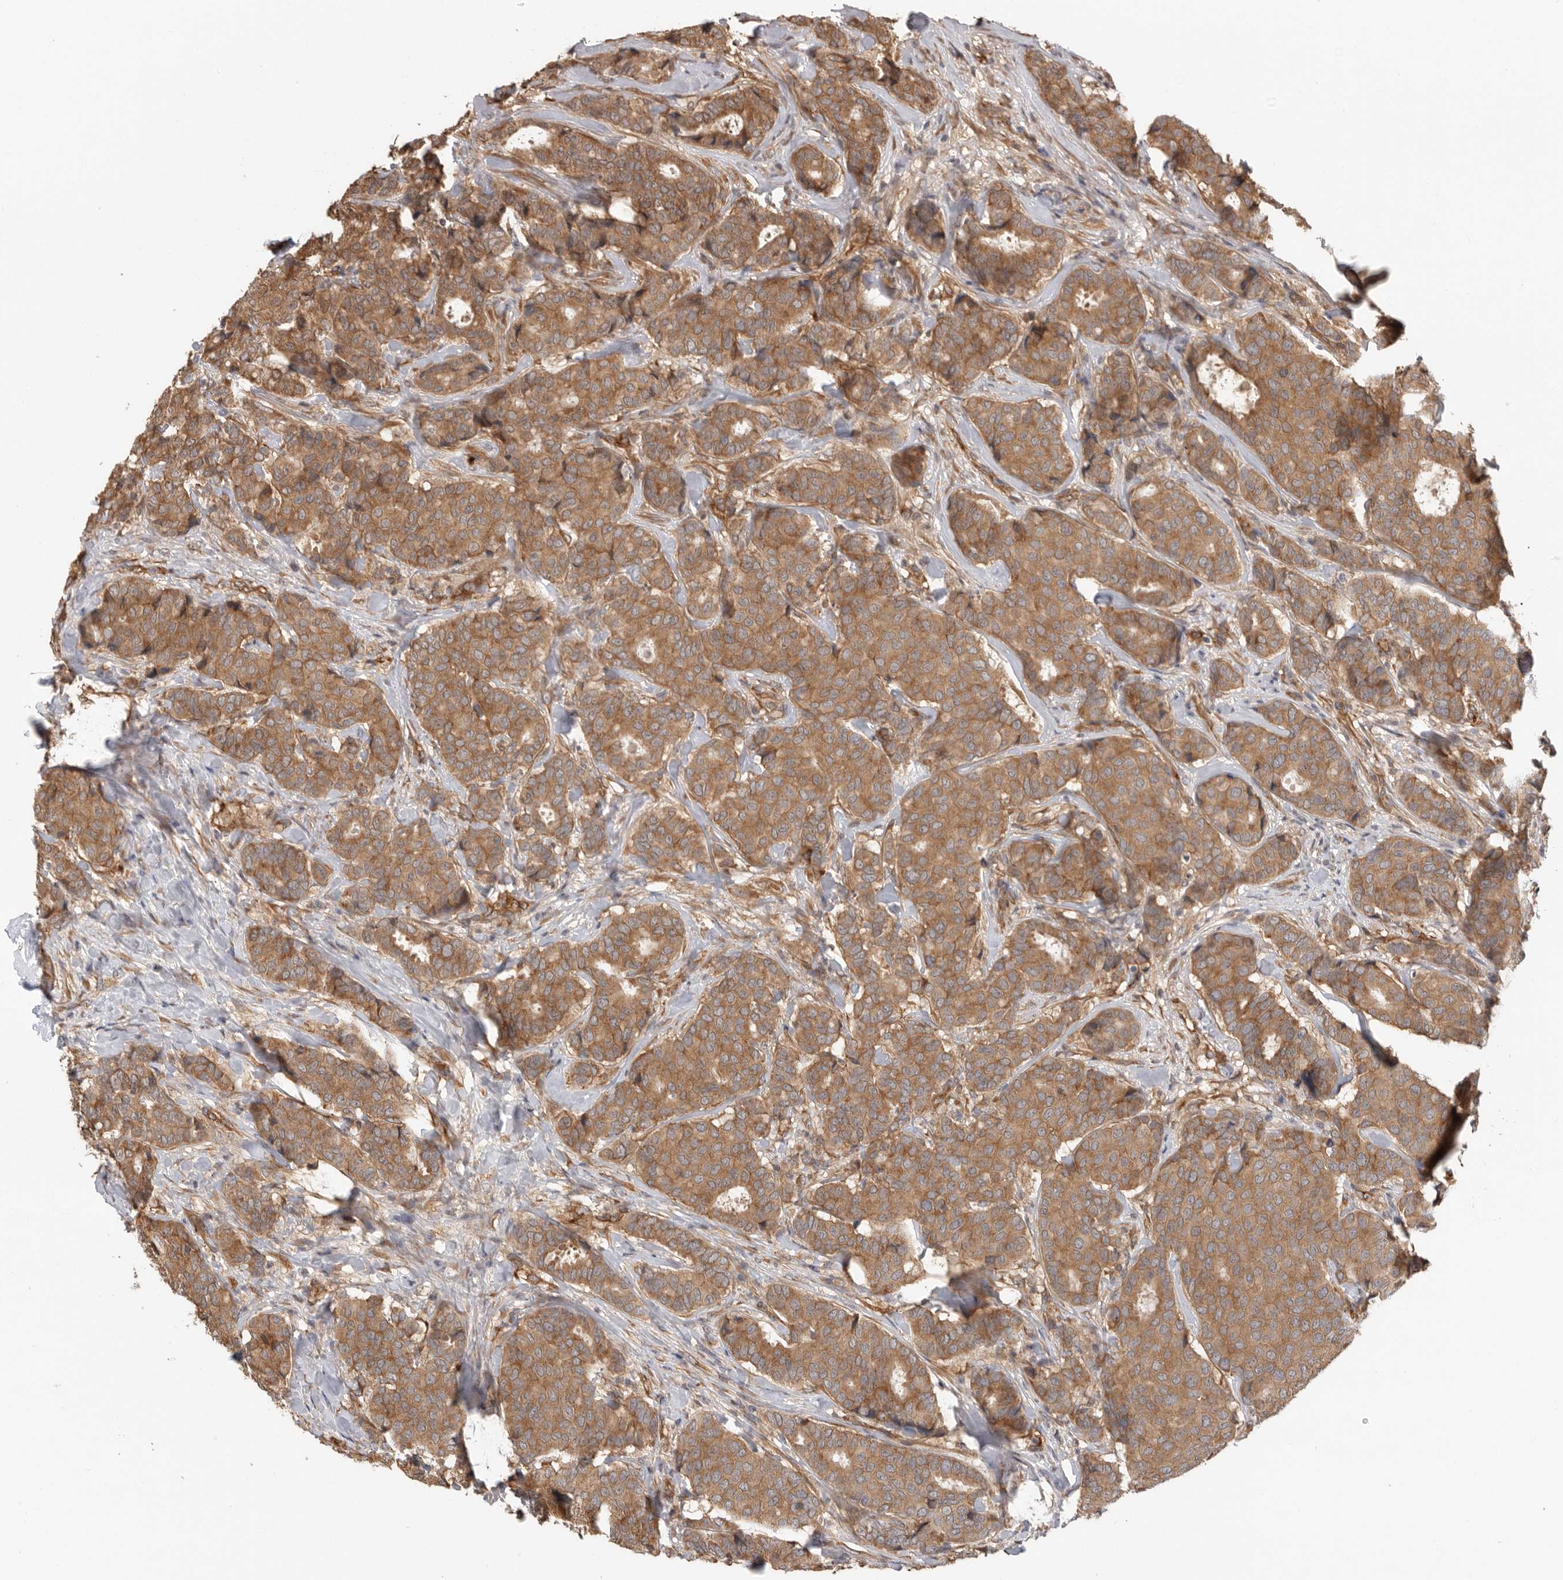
{"staining": {"intensity": "moderate", "quantity": ">75%", "location": "cytoplasmic/membranous"}, "tissue": "breast cancer", "cell_type": "Tumor cells", "image_type": "cancer", "snomed": [{"axis": "morphology", "description": "Duct carcinoma"}, {"axis": "topography", "description": "Breast"}], "caption": "Moderate cytoplasmic/membranous positivity for a protein is seen in about >75% of tumor cells of breast intraductal carcinoma using immunohistochemistry (IHC).", "gene": "CDC42BPB", "patient": {"sex": "female", "age": 75}}